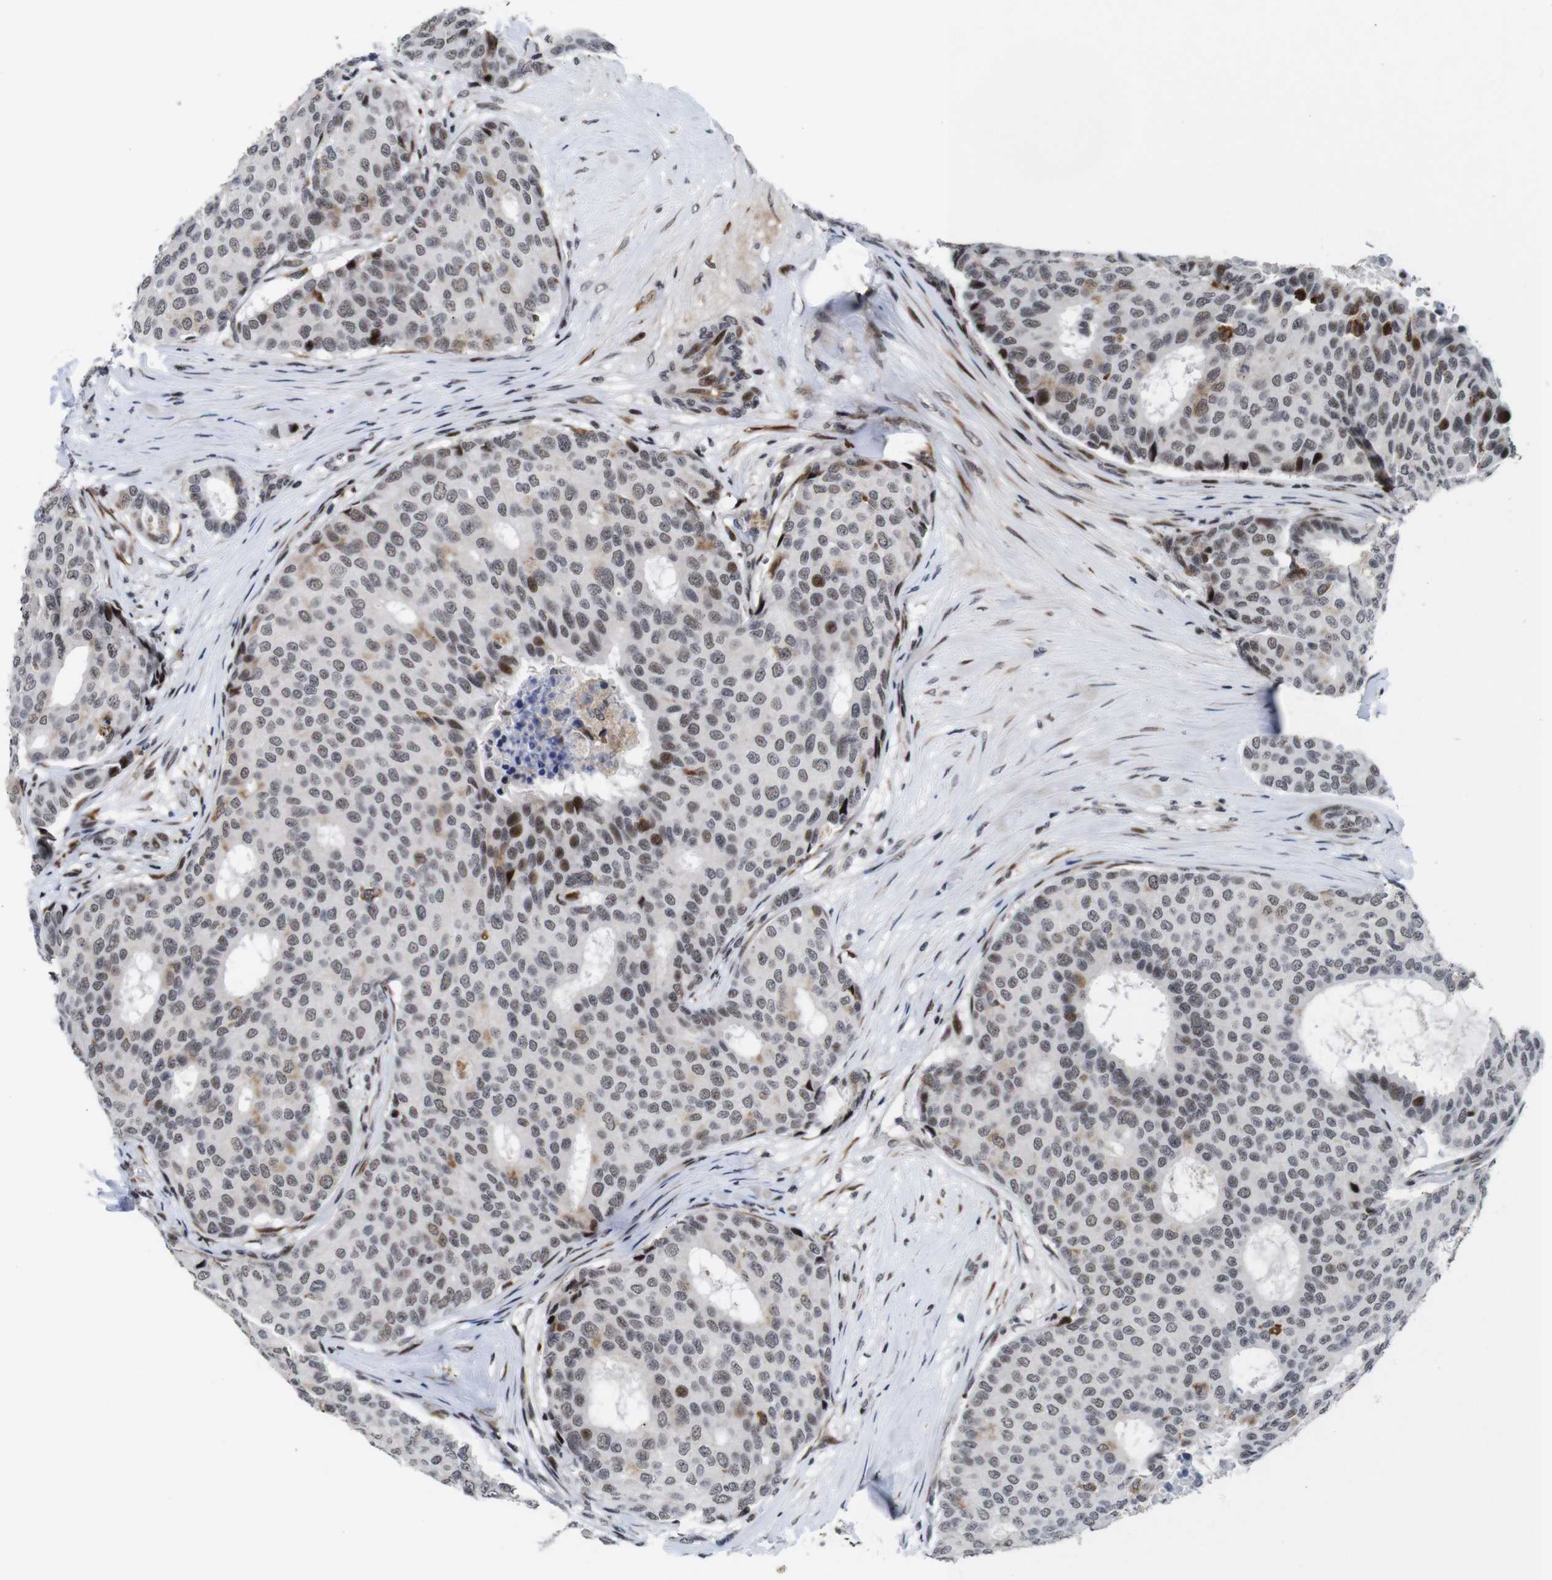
{"staining": {"intensity": "weak", "quantity": ">75%", "location": "nuclear"}, "tissue": "breast cancer", "cell_type": "Tumor cells", "image_type": "cancer", "snomed": [{"axis": "morphology", "description": "Duct carcinoma"}, {"axis": "topography", "description": "Breast"}], "caption": "Immunohistochemistry image of breast infiltrating ductal carcinoma stained for a protein (brown), which demonstrates low levels of weak nuclear staining in about >75% of tumor cells.", "gene": "EIF4G1", "patient": {"sex": "female", "age": 75}}